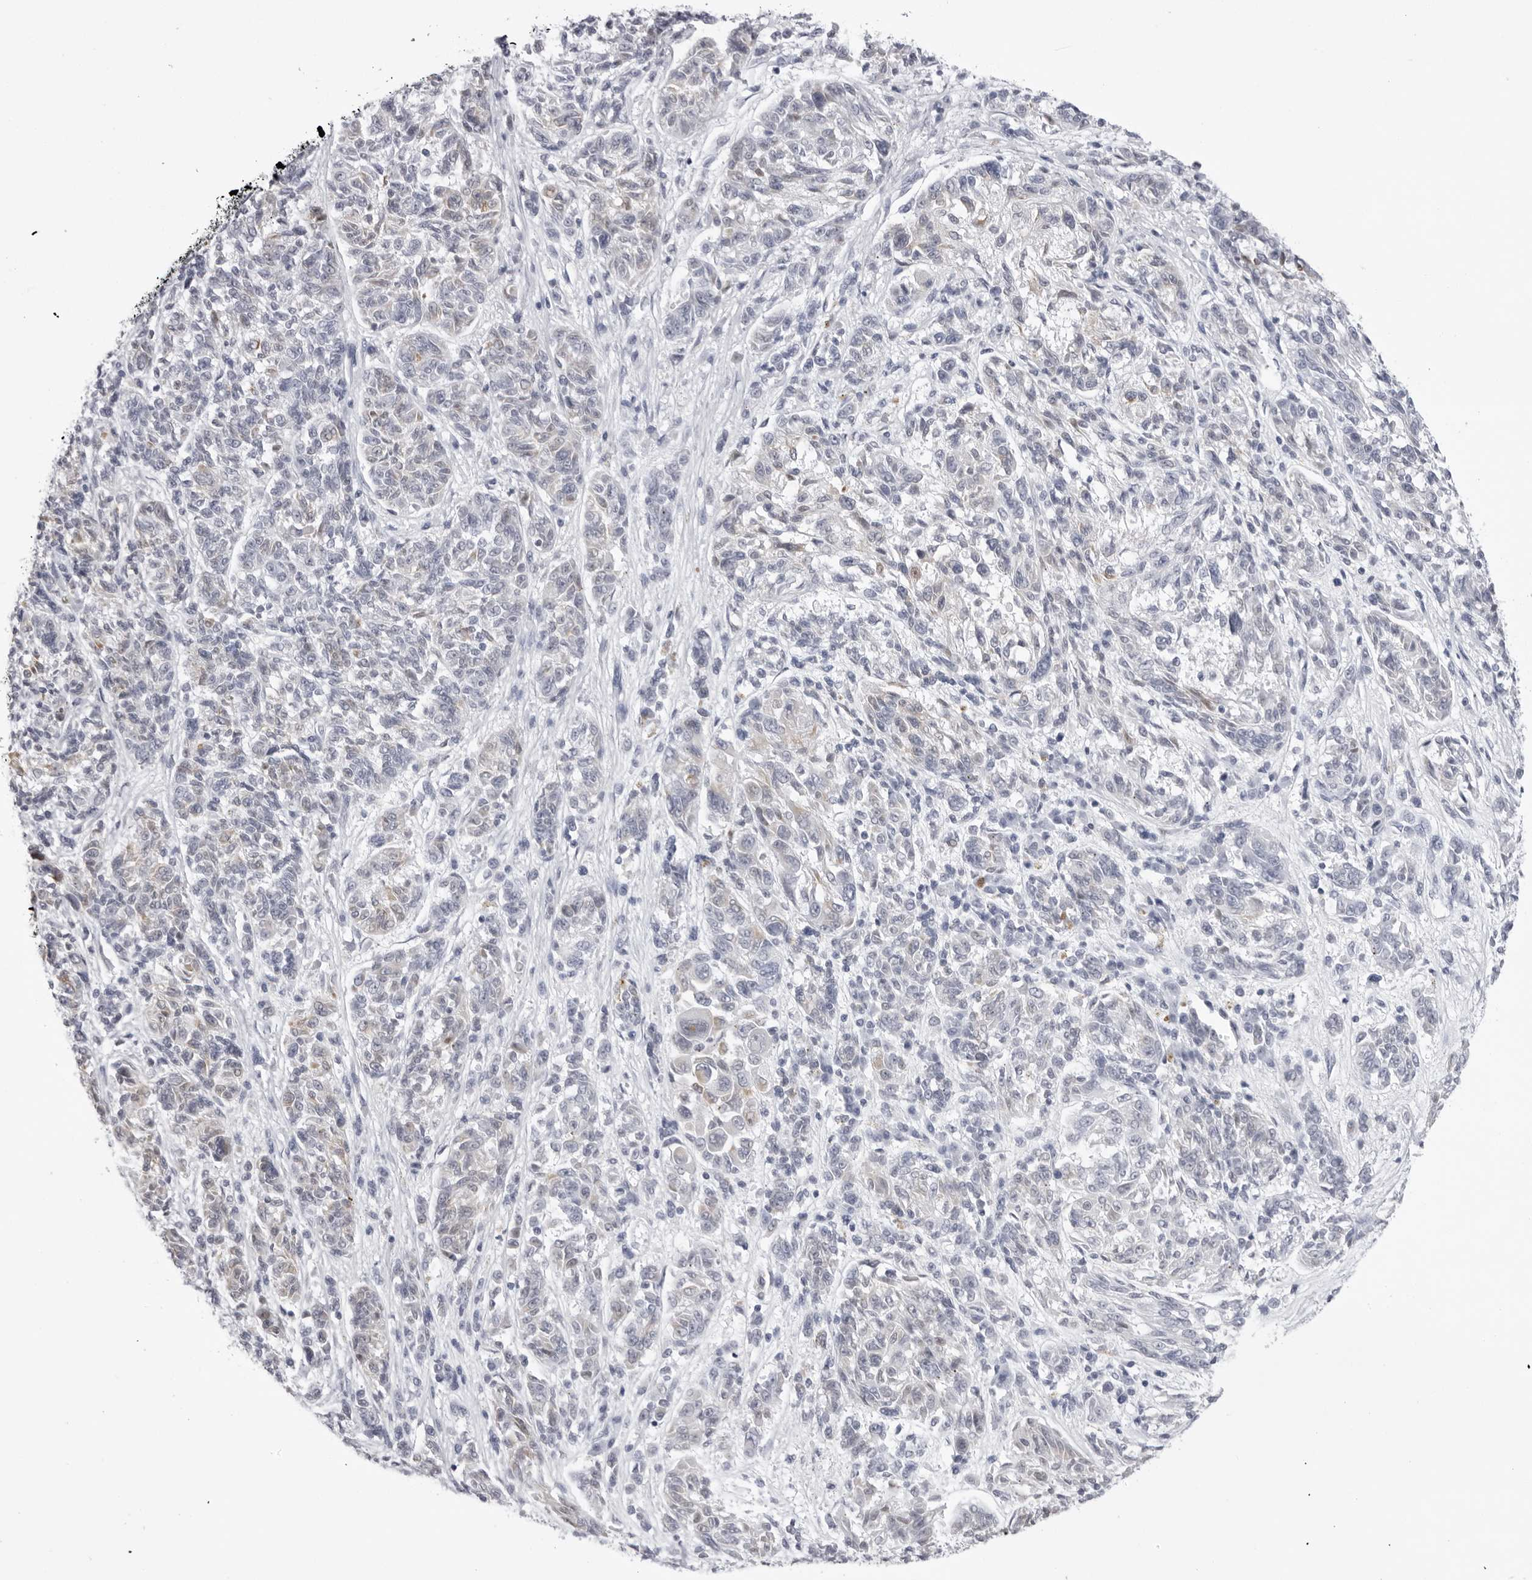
{"staining": {"intensity": "negative", "quantity": "none", "location": "none"}, "tissue": "melanoma", "cell_type": "Tumor cells", "image_type": "cancer", "snomed": [{"axis": "morphology", "description": "Malignant melanoma, NOS"}, {"axis": "topography", "description": "Skin"}], "caption": "The immunohistochemistry (IHC) photomicrograph has no significant staining in tumor cells of melanoma tissue.", "gene": "TMOD4", "patient": {"sex": "male", "age": 53}}